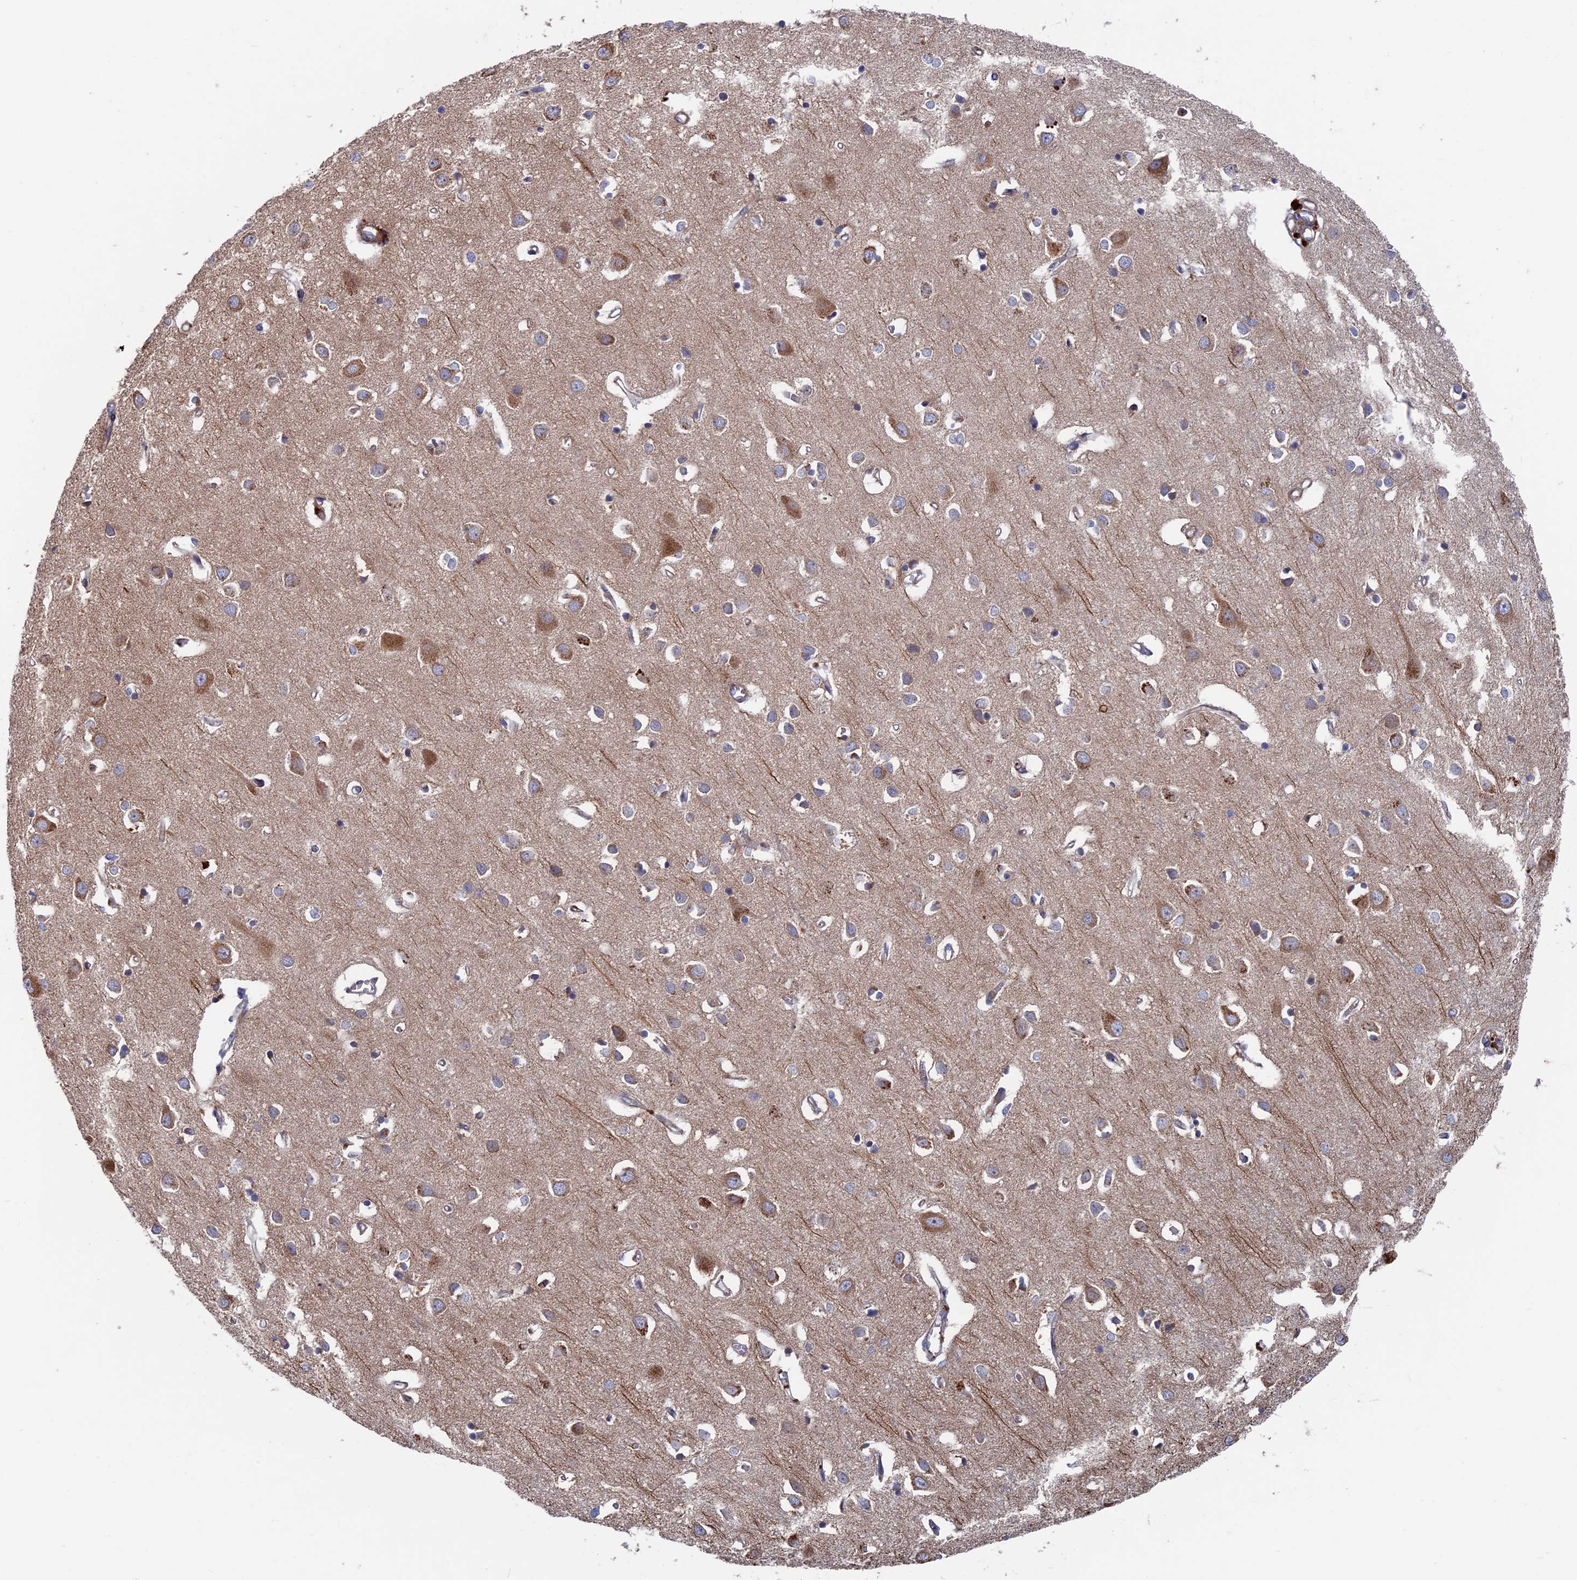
{"staining": {"intensity": "negative", "quantity": "none", "location": "none"}, "tissue": "cerebral cortex", "cell_type": "Endothelial cells", "image_type": "normal", "snomed": [{"axis": "morphology", "description": "Normal tissue, NOS"}, {"axis": "topography", "description": "Cerebral cortex"}], "caption": "Immunohistochemical staining of normal human cerebral cortex displays no significant expression in endothelial cells.", "gene": "DNAJC3", "patient": {"sex": "female", "age": 64}}